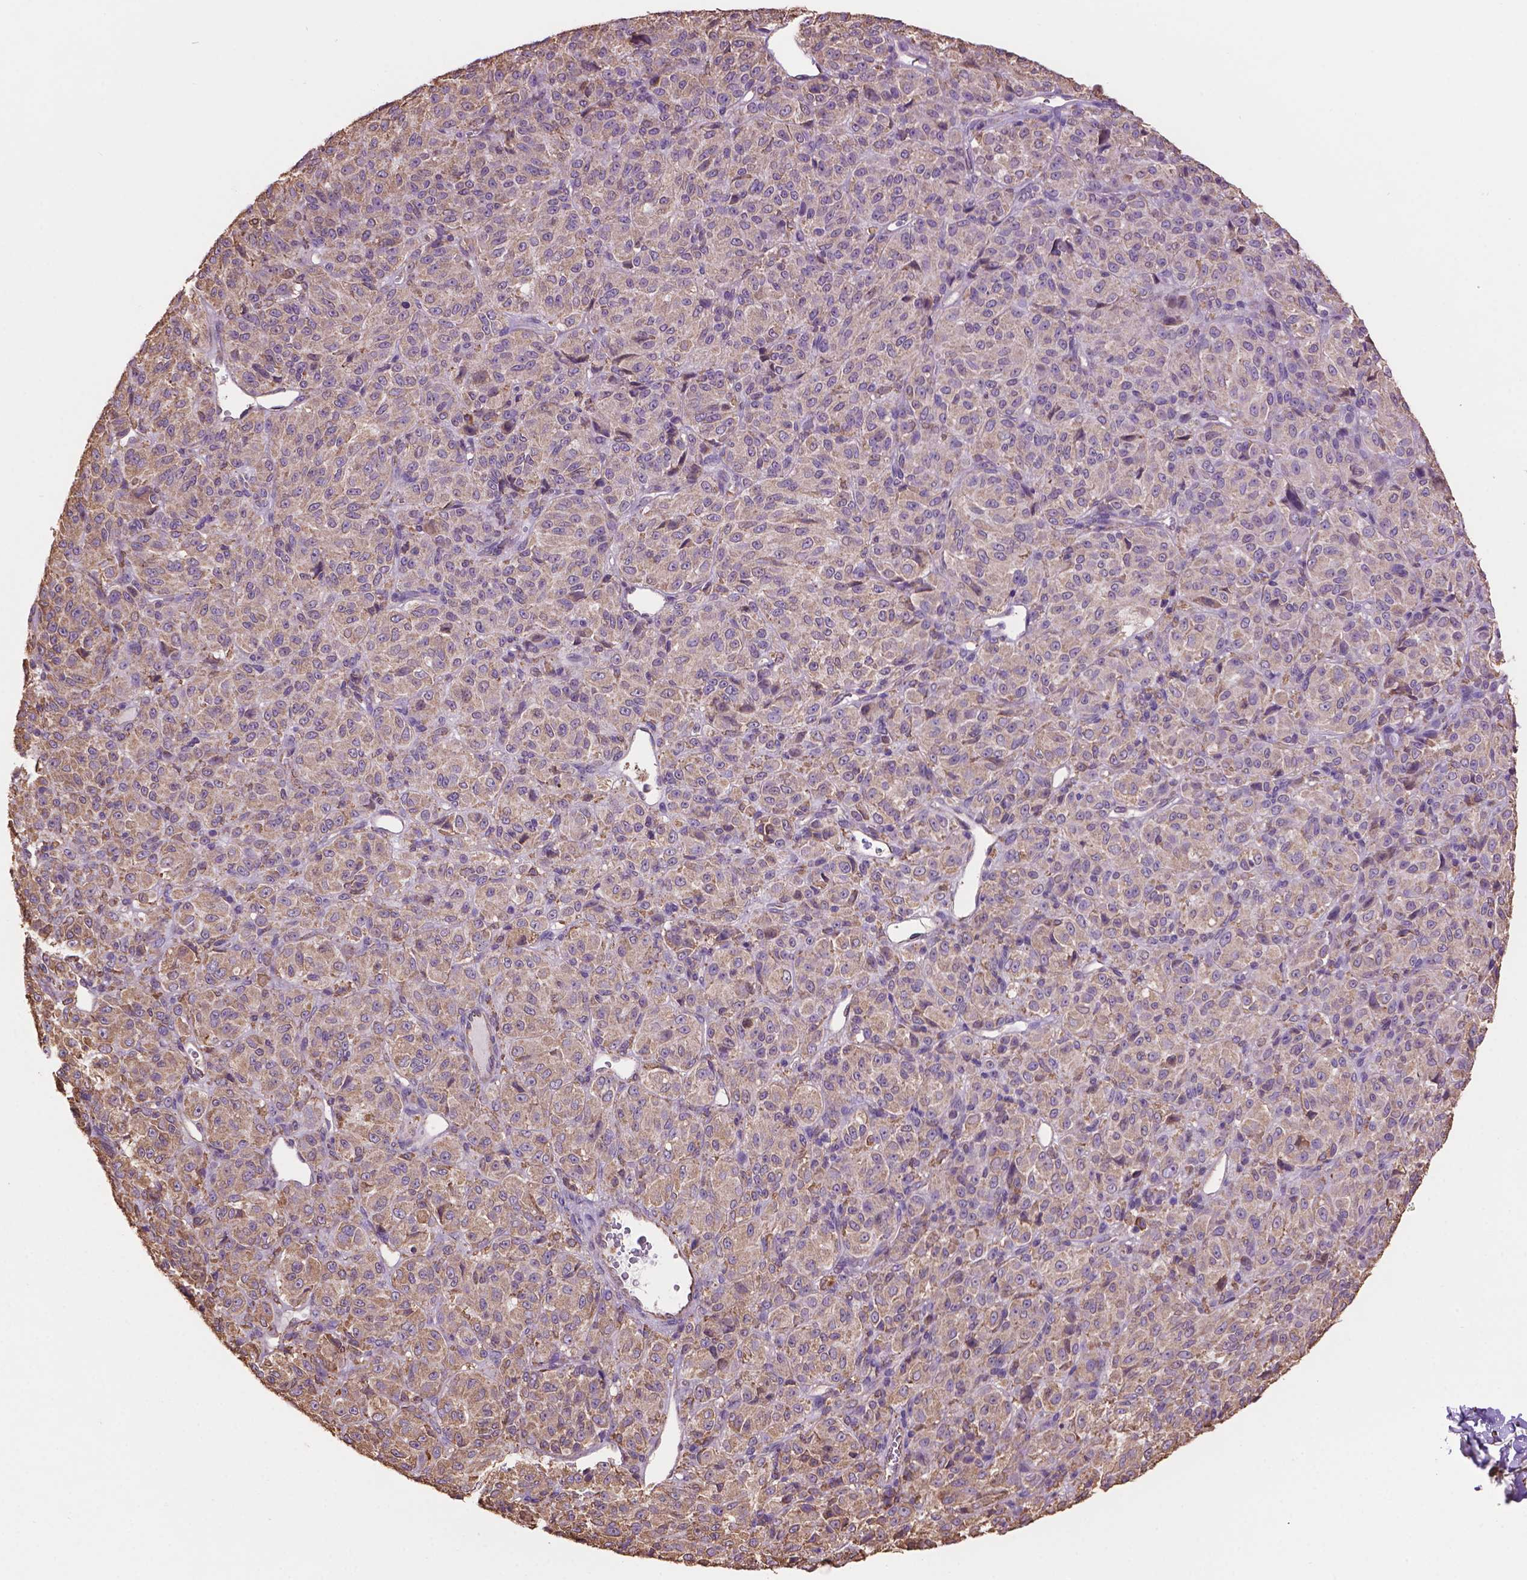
{"staining": {"intensity": "weak", "quantity": "25%-75%", "location": "cytoplasmic/membranous"}, "tissue": "melanoma", "cell_type": "Tumor cells", "image_type": "cancer", "snomed": [{"axis": "morphology", "description": "Malignant melanoma, Metastatic site"}, {"axis": "topography", "description": "Brain"}], "caption": "Tumor cells exhibit weak cytoplasmic/membranous staining in approximately 25%-75% of cells in malignant melanoma (metastatic site). Using DAB (3,3'-diaminobenzidine) (brown) and hematoxylin (blue) stains, captured at high magnification using brightfield microscopy.", "gene": "PPP2R5E", "patient": {"sex": "female", "age": 56}}